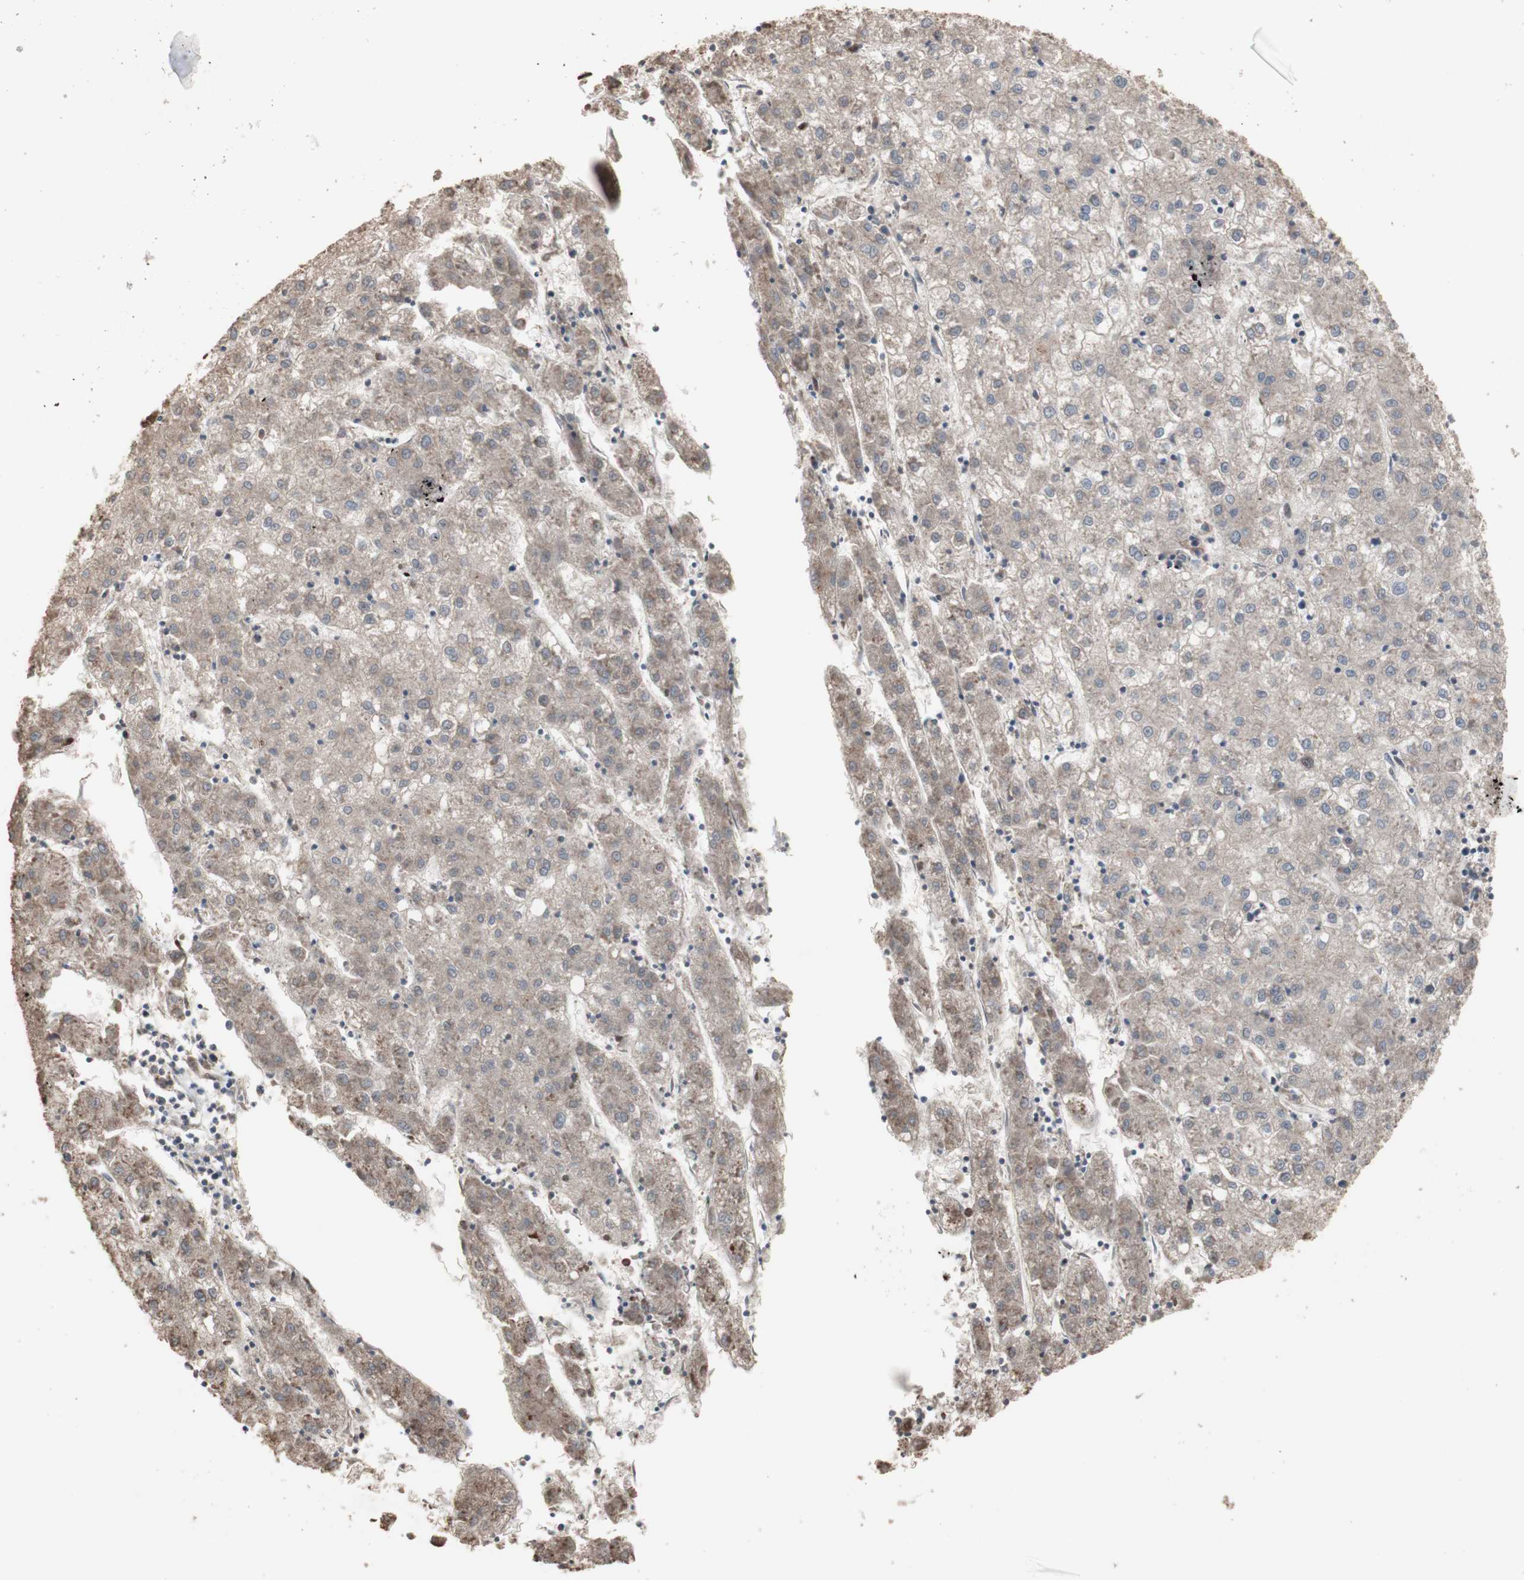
{"staining": {"intensity": "weak", "quantity": "25%-75%", "location": "cytoplasmic/membranous"}, "tissue": "liver cancer", "cell_type": "Tumor cells", "image_type": "cancer", "snomed": [{"axis": "morphology", "description": "Carcinoma, Hepatocellular, NOS"}, {"axis": "topography", "description": "Liver"}], "caption": "The image shows a brown stain indicating the presence of a protein in the cytoplasmic/membranous of tumor cells in liver cancer (hepatocellular carcinoma).", "gene": "KANSL1", "patient": {"sex": "male", "age": 72}}